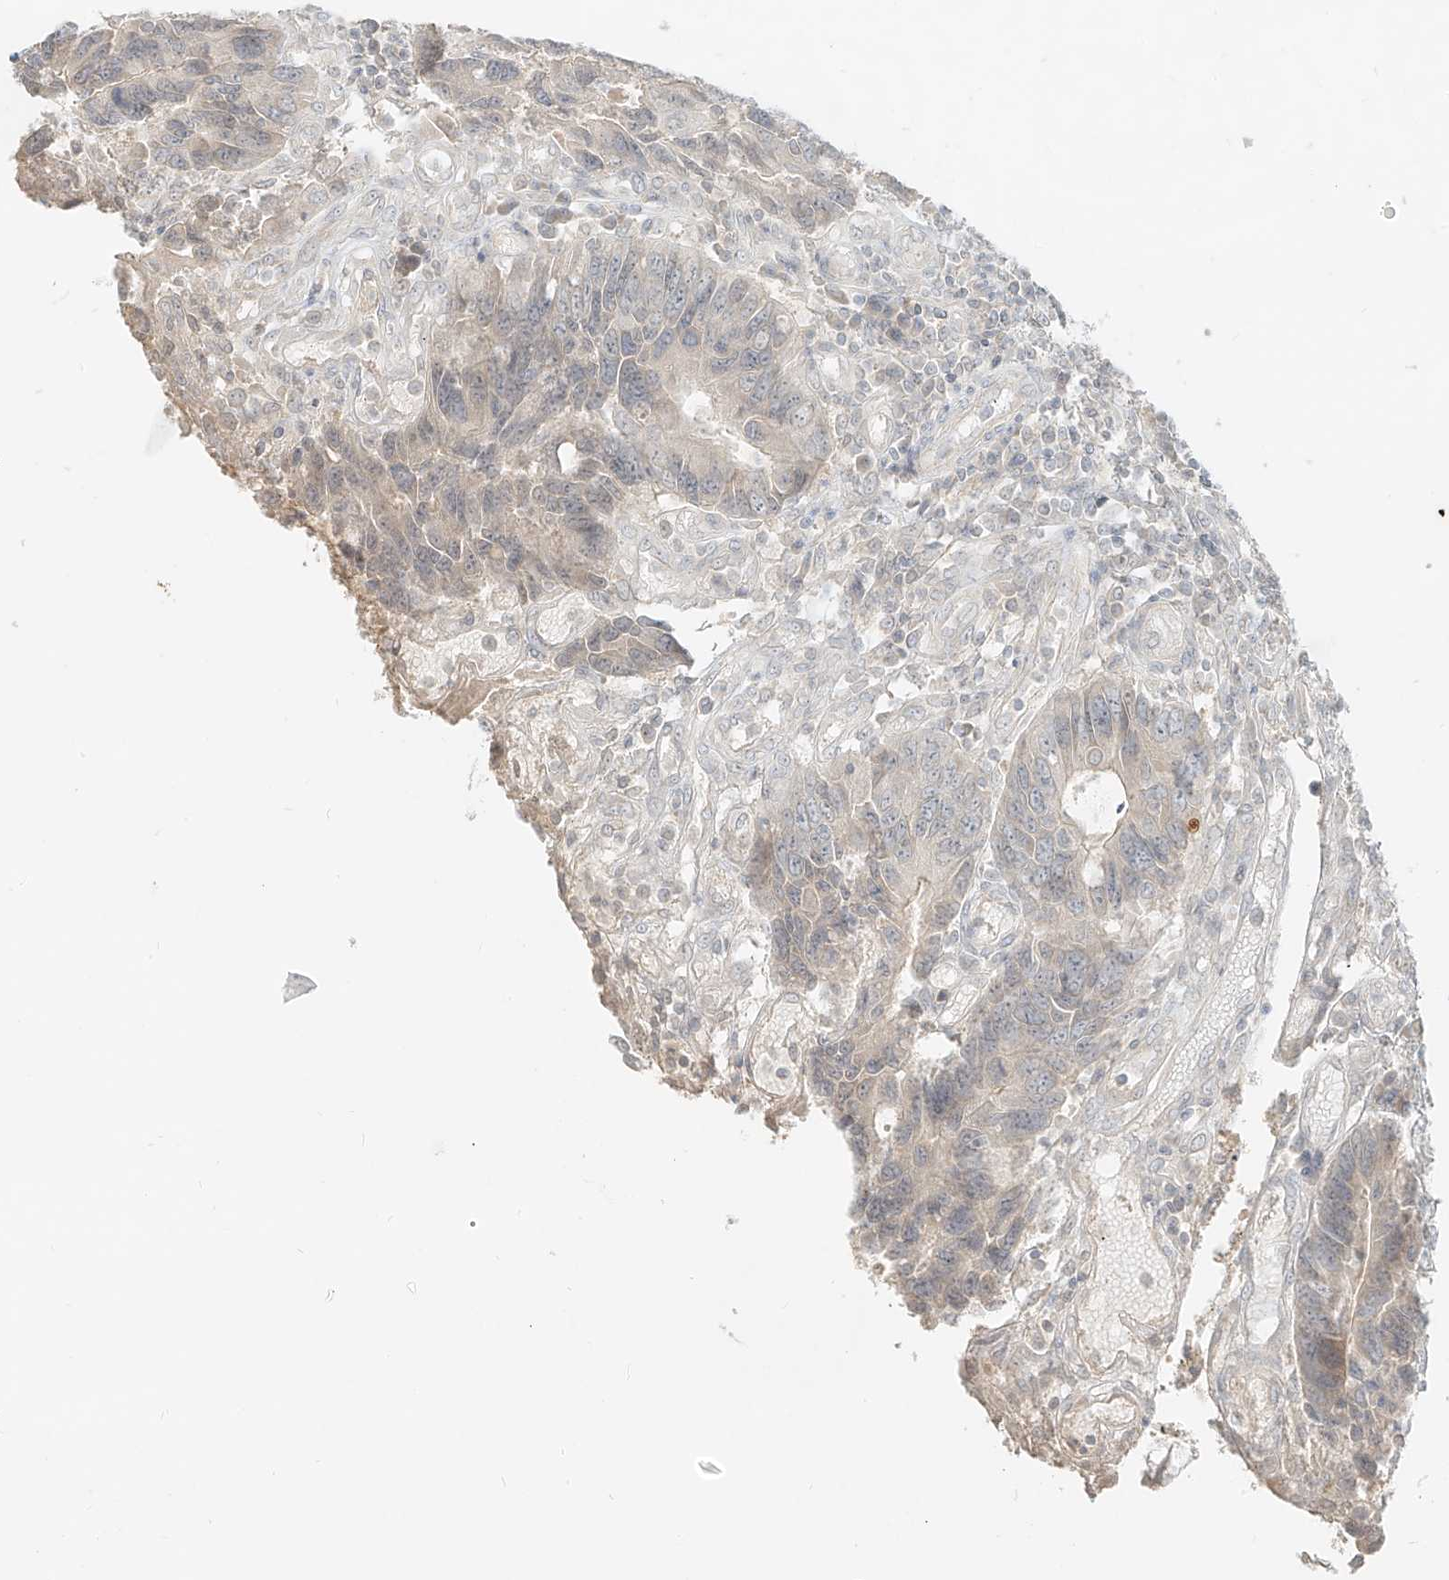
{"staining": {"intensity": "weak", "quantity": "<25%", "location": "cytoplasmic/membranous"}, "tissue": "colorectal cancer", "cell_type": "Tumor cells", "image_type": "cancer", "snomed": [{"axis": "morphology", "description": "Adenocarcinoma, NOS"}, {"axis": "topography", "description": "Rectum"}], "caption": "There is no significant positivity in tumor cells of colorectal cancer (adenocarcinoma).", "gene": "LIPT1", "patient": {"sex": "male", "age": 84}}